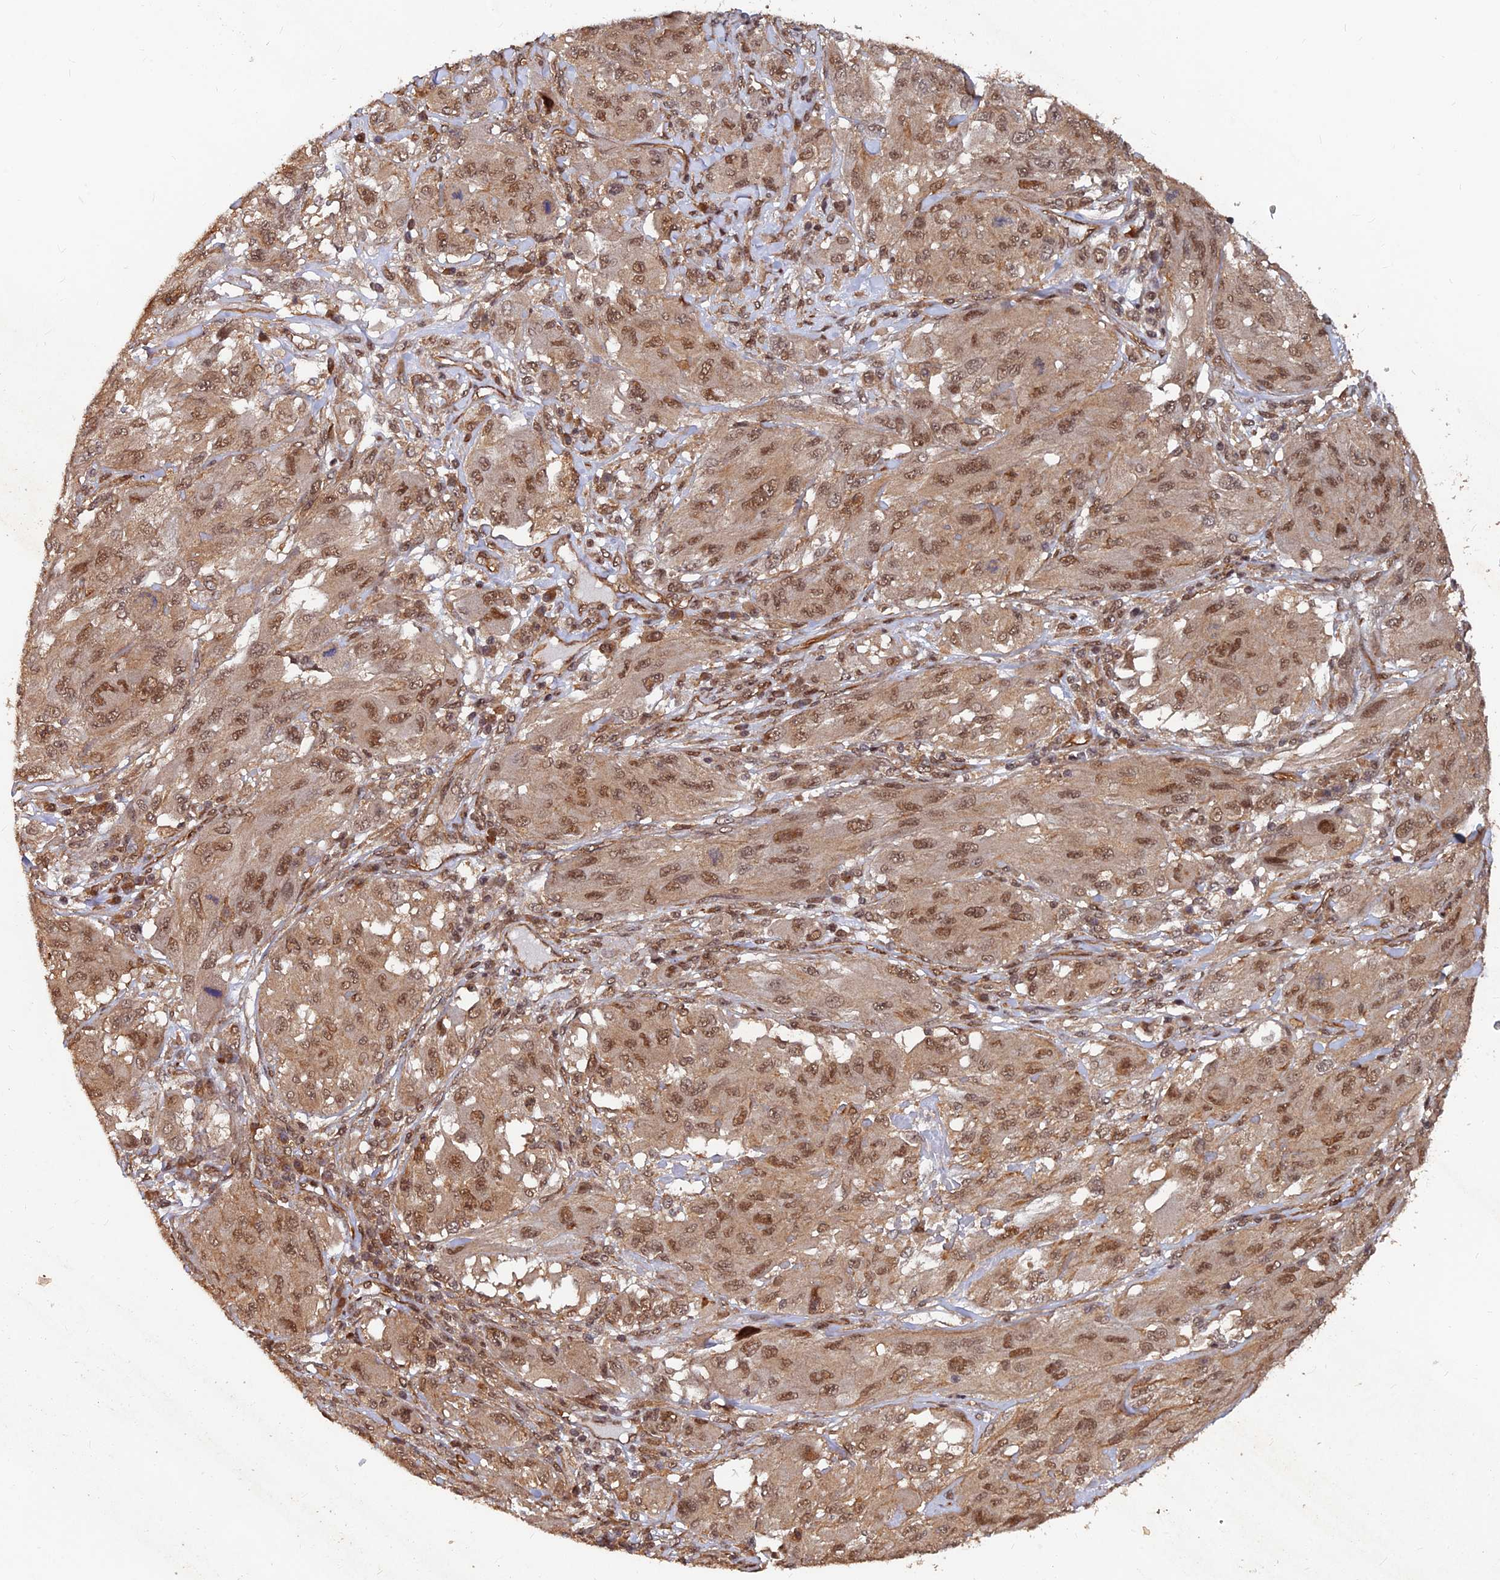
{"staining": {"intensity": "moderate", "quantity": ">75%", "location": "nuclear"}, "tissue": "melanoma", "cell_type": "Tumor cells", "image_type": "cancer", "snomed": [{"axis": "morphology", "description": "Malignant melanoma, NOS"}, {"axis": "topography", "description": "Skin"}], "caption": "Immunohistochemistry photomicrograph of neoplastic tissue: melanoma stained using IHC reveals medium levels of moderate protein expression localized specifically in the nuclear of tumor cells, appearing as a nuclear brown color.", "gene": "FAM53C", "patient": {"sex": "female", "age": 91}}